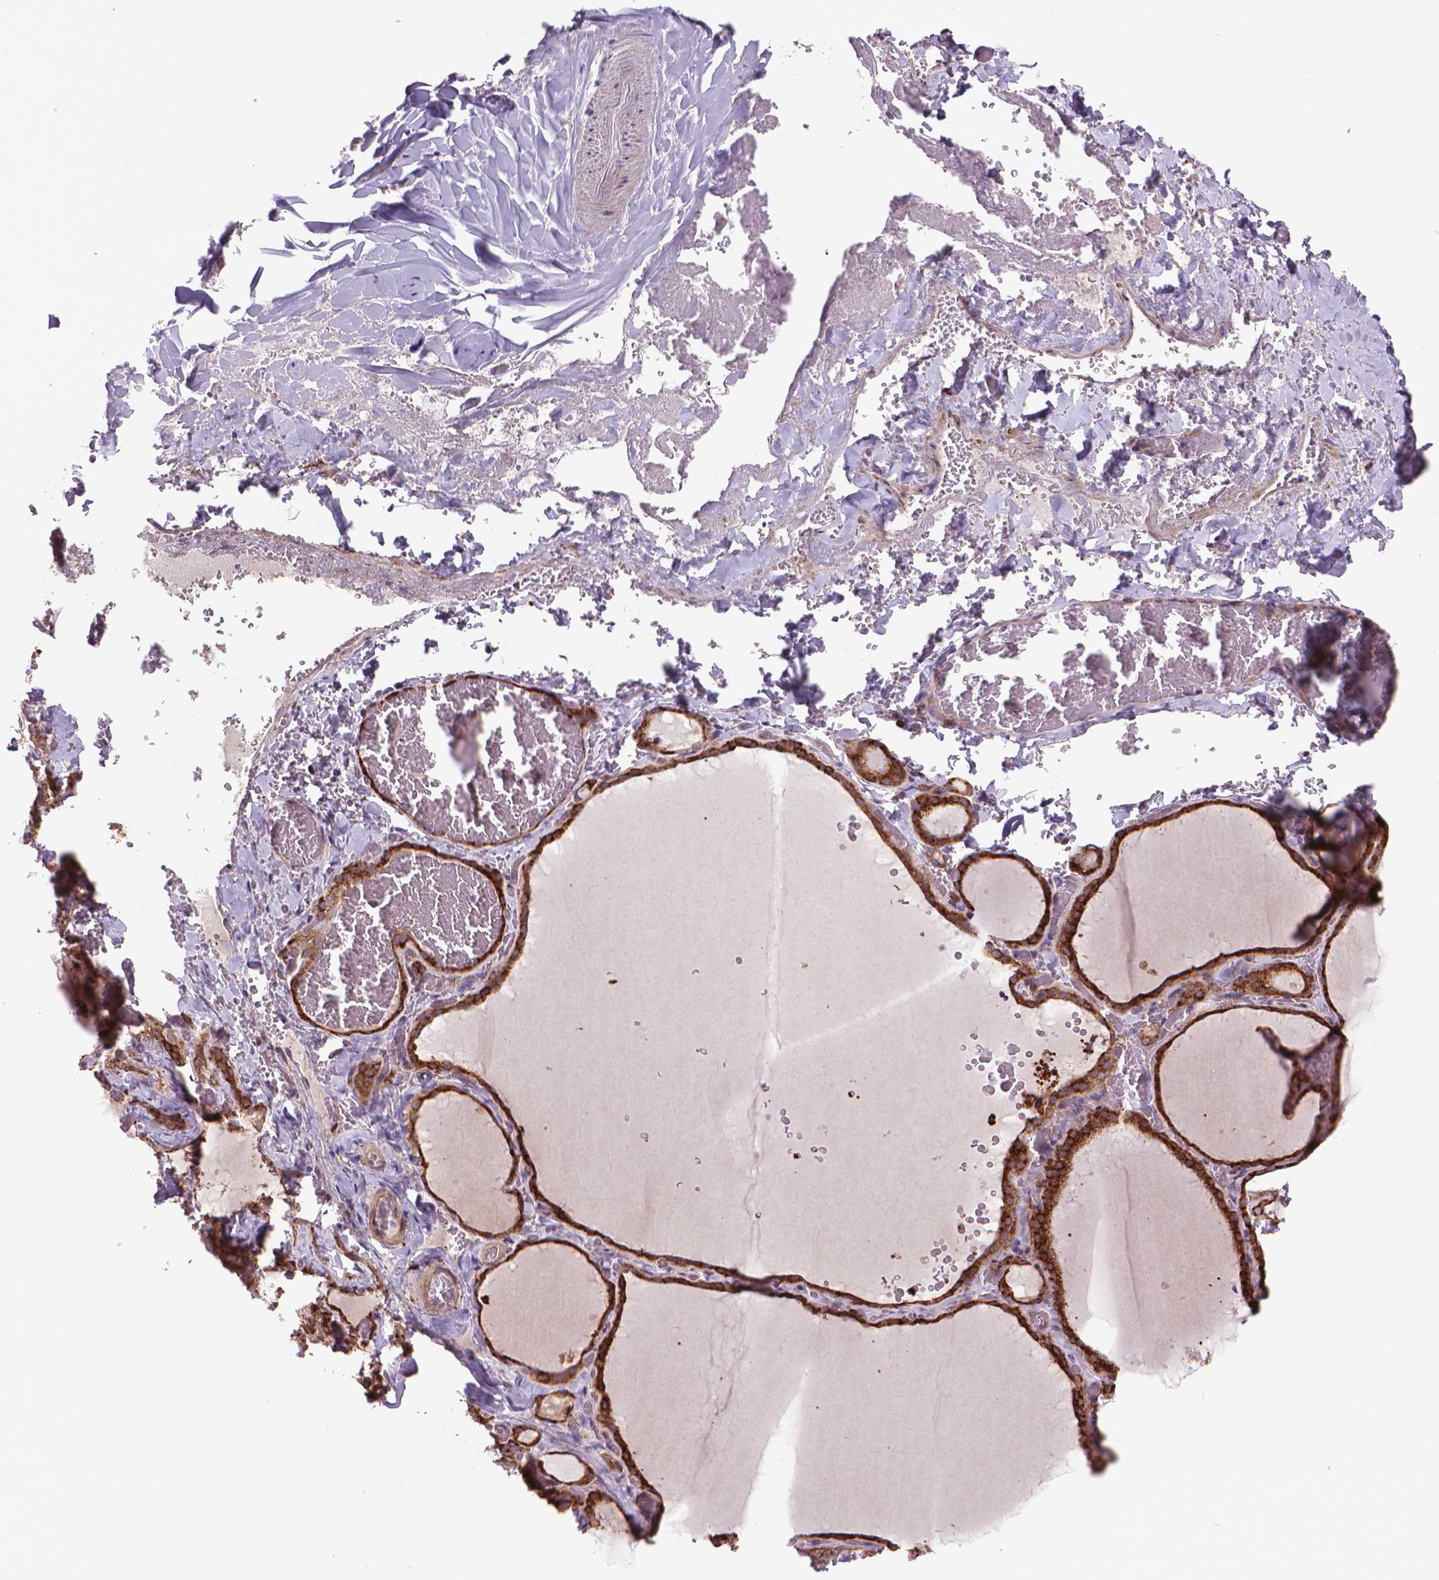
{"staining": {"intensity": "strong", "quantity": "25%-75%", "location": "cytoplasmic/membranous"}, "tissue": "thyroid gland", "cell_type": "Glandular cells", "image_type": "normal", "snomed": [{"axis": "morphology", "description": "Normal tissue, NOS"}, {"axis": "topography", "description": "Thyroid gland"}], "caption": "Glandular cells reveal high levels of strong cytoplasmic/membranous positivity in about 25%-75% of cells in benign human thyroid gland. The protein of interest is stained brown, and the nuclei are stained in blue (DAB (3,3'-diaminobenzidine) IHC with brightfield microscopy, high magnification).", "gene": "MYH14", "patient": {"sex": "female", "age": 22}}